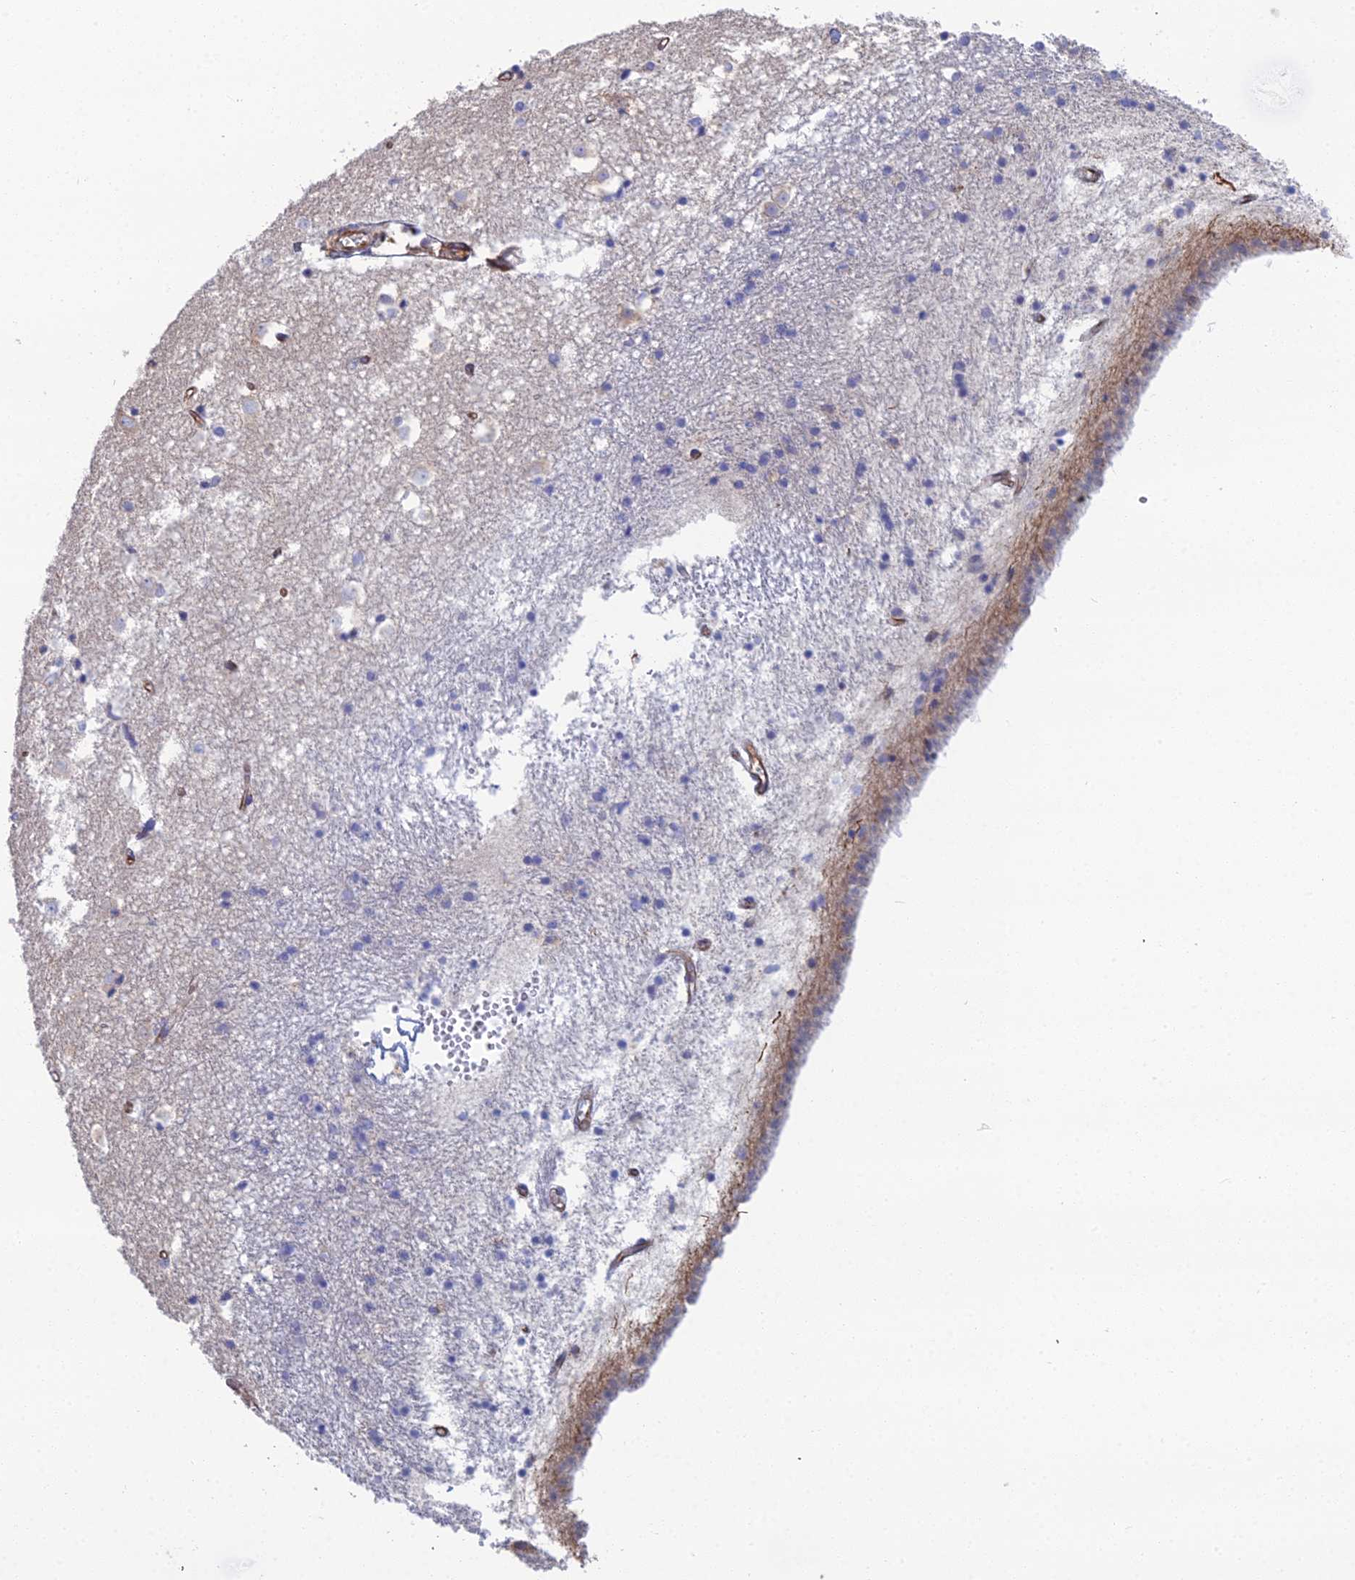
{"staining": {"intensity": "negative", "quantity": "none", "location": "none"}, "tissue": "caudate", "cell_type": "Glial cells", "image_type": "normal", "snomed": [{"axis": "morphology", "description": "Normal tissue, NOS"}, {"axis": "topography", "description": "Lateral ventricle wall"}], "caption": "This is a image of IHC staining of benign caudate, which shows no staining in glial cells. The staining was performed using DAB (3,3'-diaminobenzidine) to visualize the protein expression in brown, while the nuclei were stained in blue with hematoxylin (Magnification: 20x).", "gene": "CLVS2", "patient": {"sex": "male", "age": 45}}